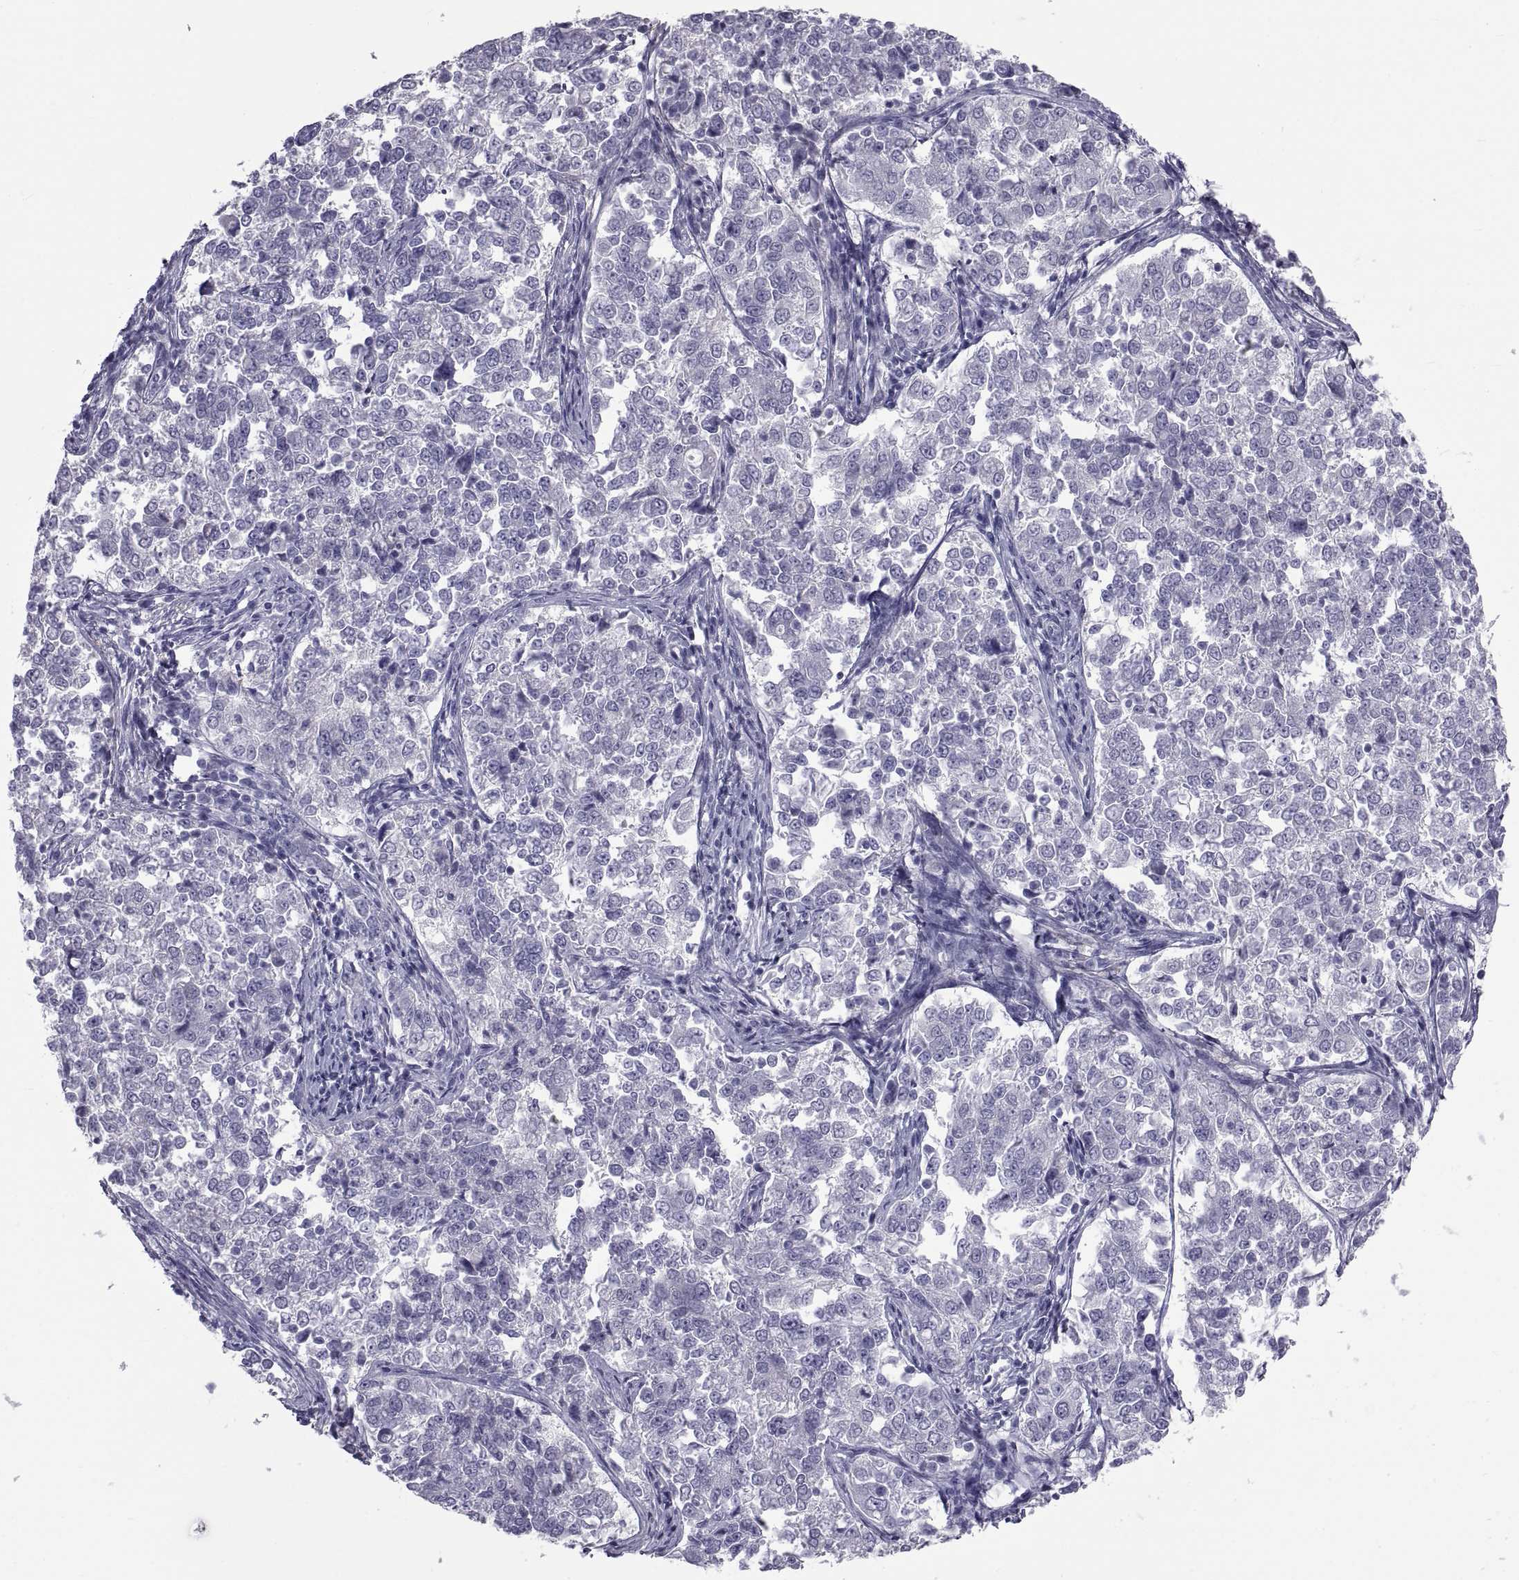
{"staining": {"intensity": "negative", "quantity": "none", "location": "none"}, "tissue": "endometrial cancer", "cell_type": "Tumor cells", "image_type": "cancer", "snomed": [{"axis": "morphology", "description": "Adenocarcinoma, NOS"}, {"axis": "topography", "description": "Endometrium"}], "caption": "Tumor cells show no significant staining in endometrial cancer (adenocarcinoma).", "gene": "MAGEB1", "patient": {"sex": "female", "age": 43}}